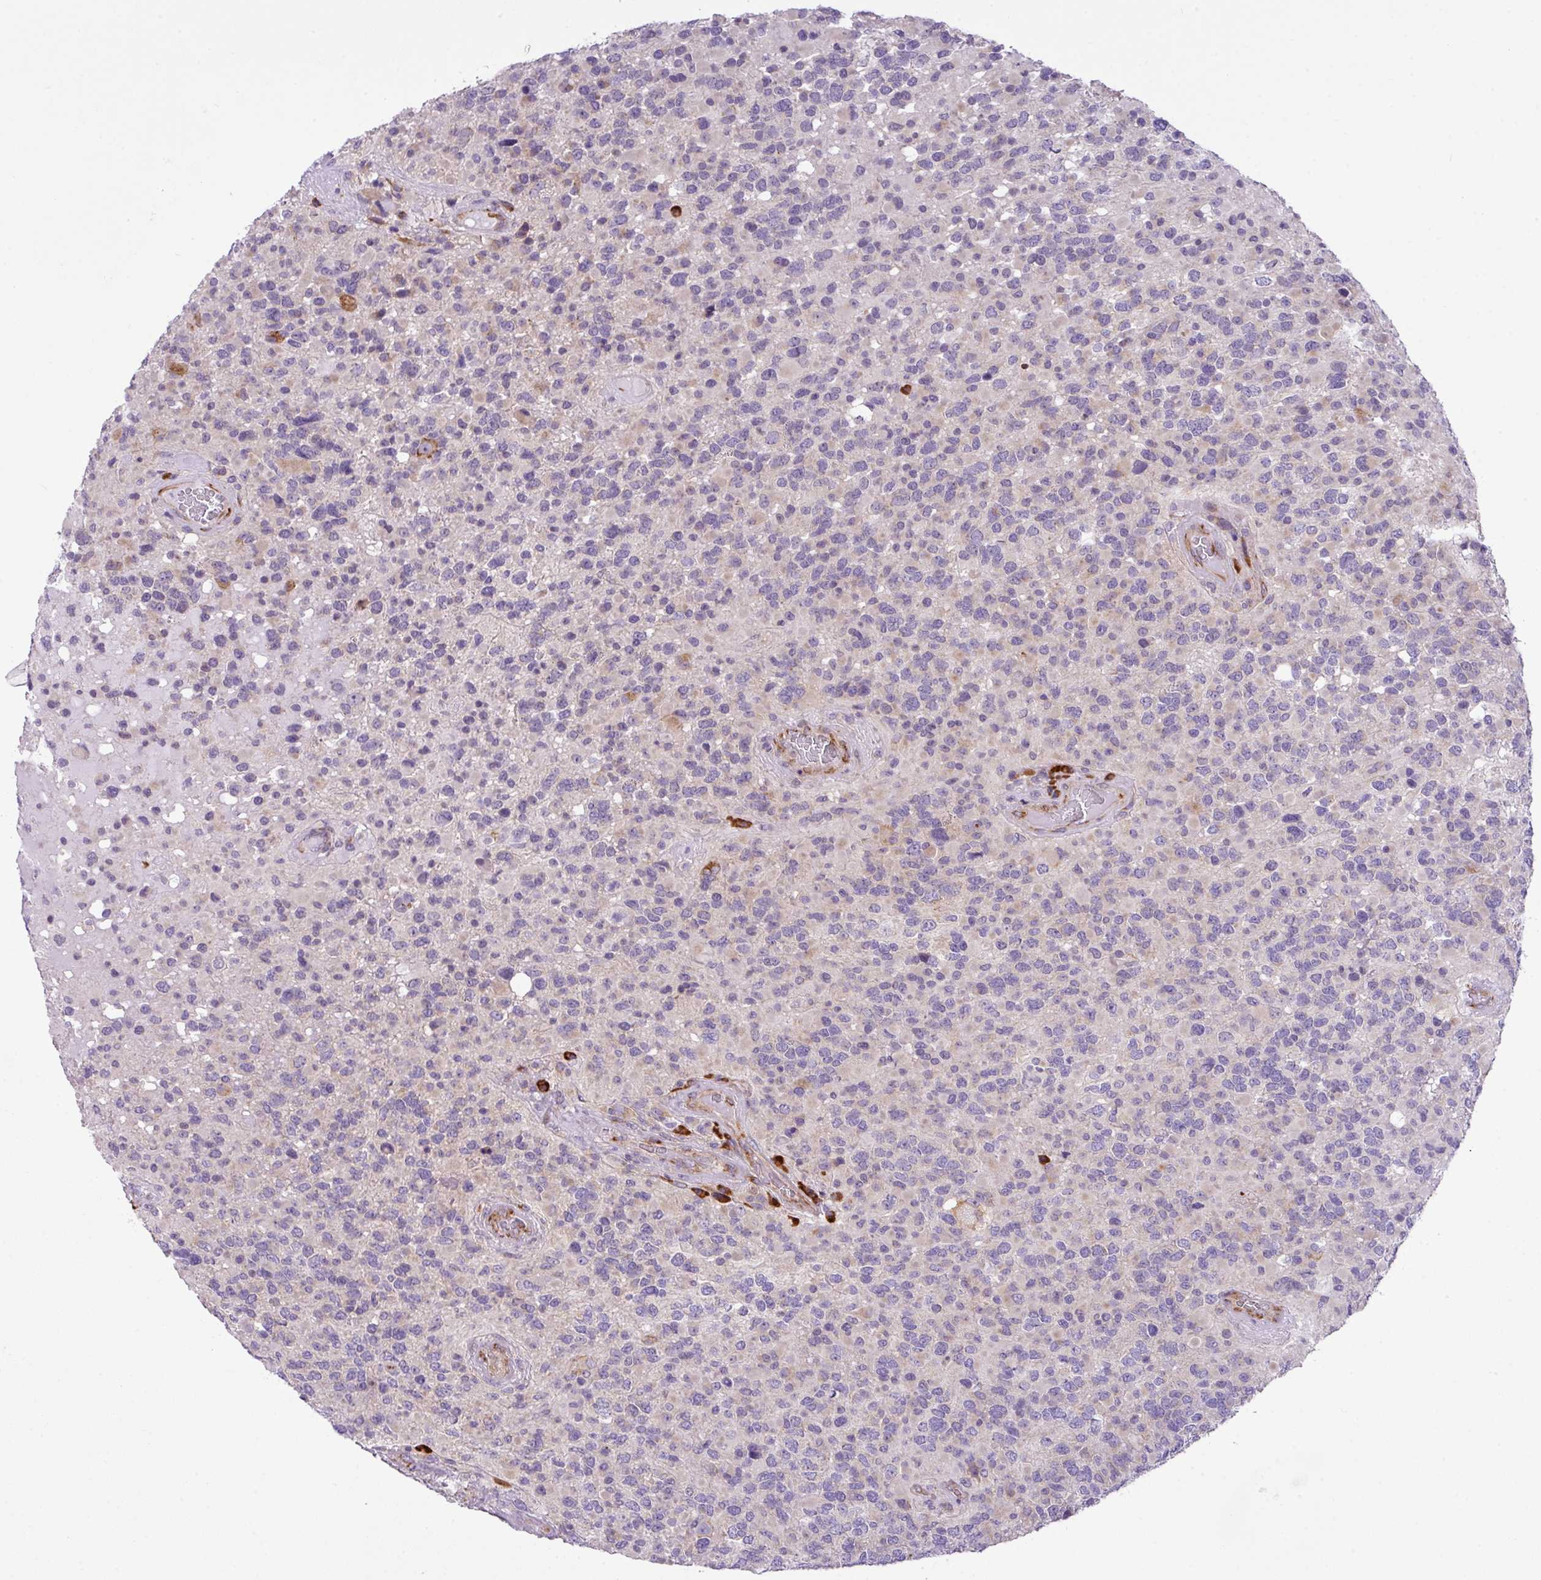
{"staining": {"intensity": "negative", "quantity": "none", "location": "none"}, "tissue": "glioma", "cell_type": "Tumor cells", "image_type": "cancer", "snomed": [{"axis": "morphology", "description": "Glioma, malignant, High grade"}, {"axis": "topography", "description": "Brain"}], "caption": "The IHC image has no significant expression in tumor cells of high-grade glioma (malignant) tissue. Nuclei are stained in blue.", "gene": "CFAP97", "patient": {"sex": "female", "age": 40}}